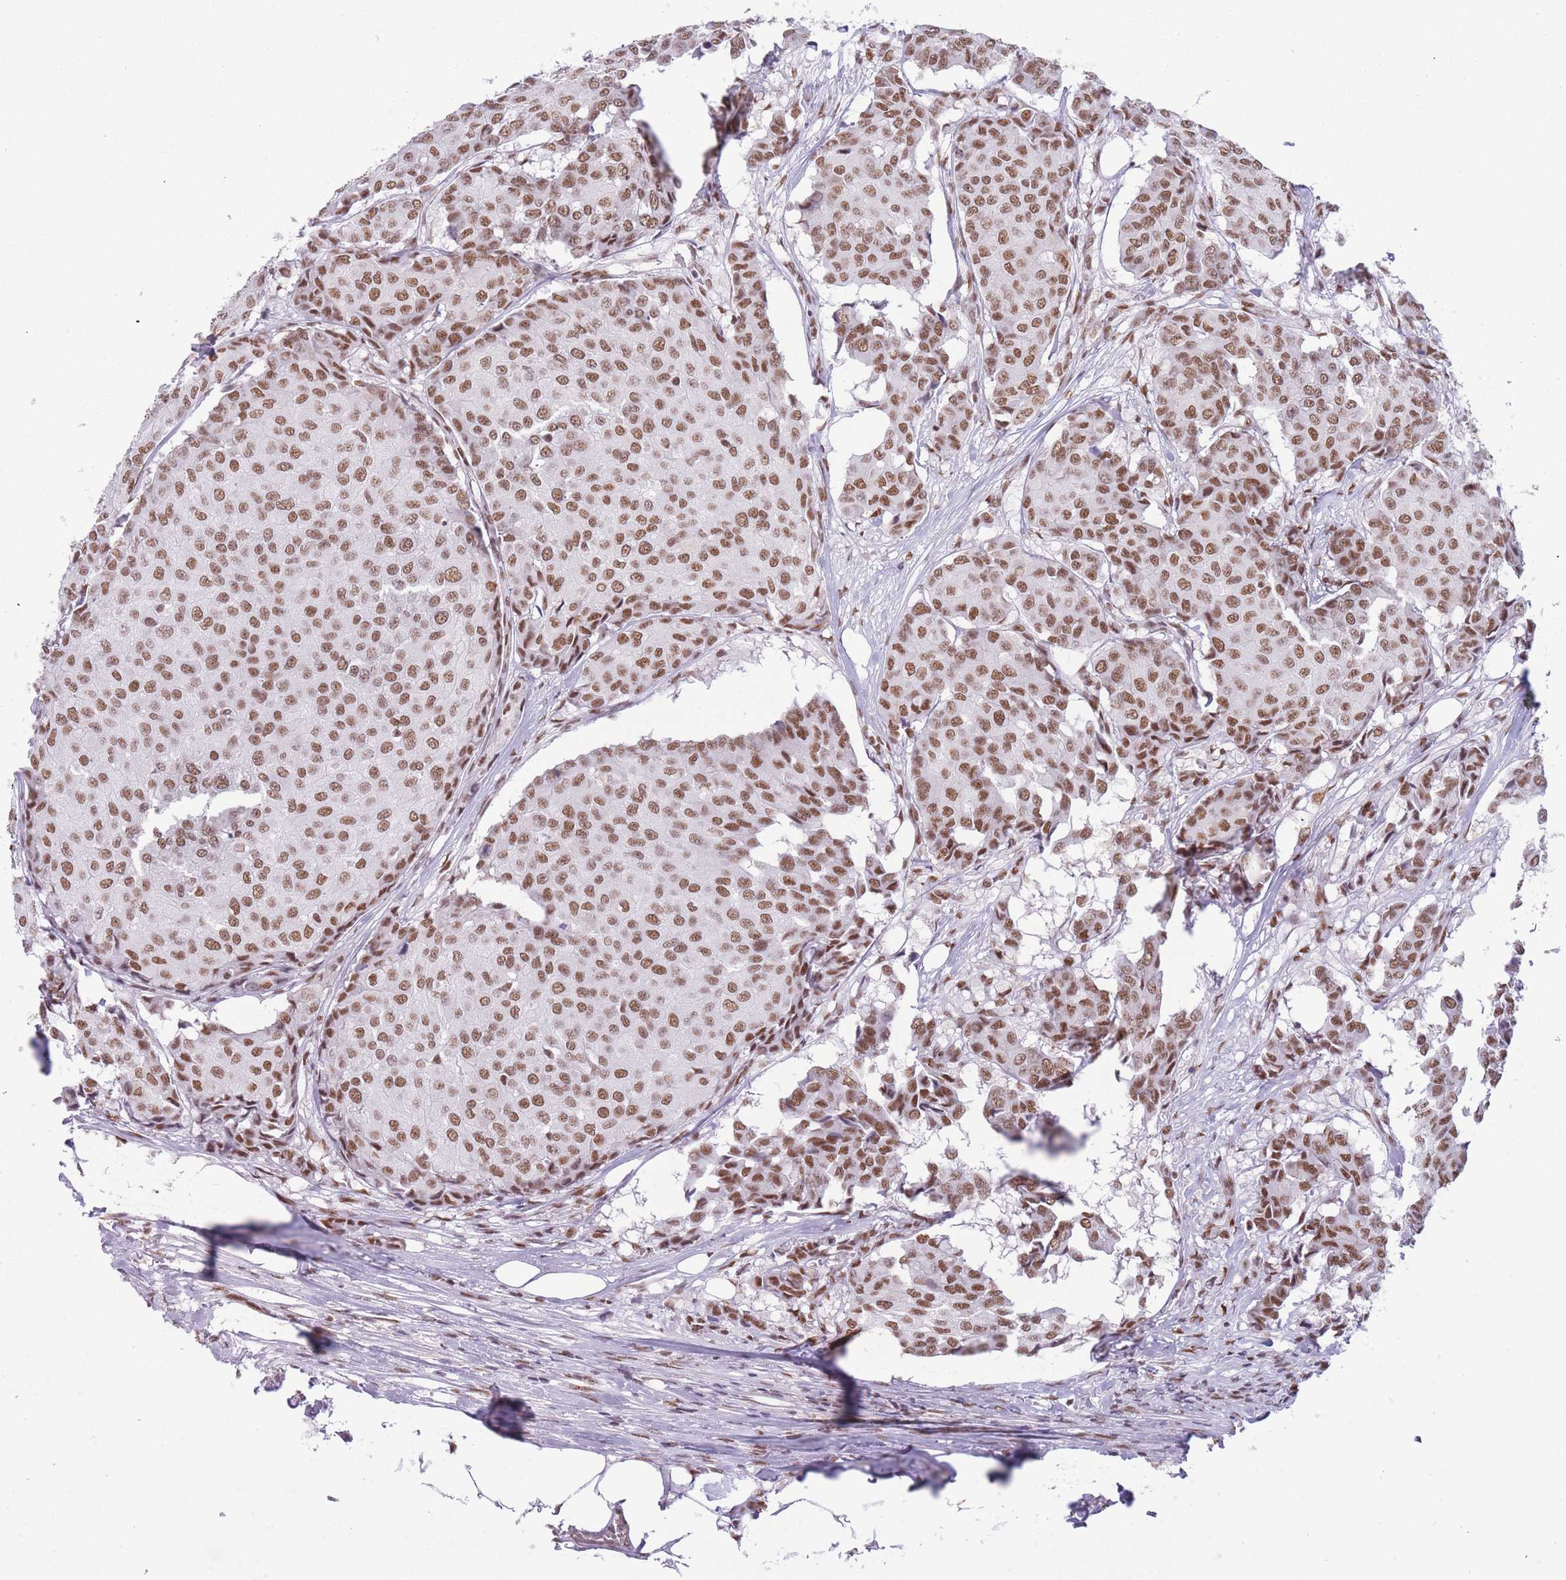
{"staining": {"intensity": "moderate", "quantity": ">75%", "location": "nuclear"}, "tissue": "breast cancer", "cell_type": "Tumor cells", "image_type": "cancer", "snomed": [{"axis": "morphology", "description": "Duct carcinoma"}, {"axis": "topography", "description": "Breast"}], "caption": "A medium amount of moderate nuclear expression is present in about >75% of tumor cells in intraductal carcinoma (breast) tissue.", "gene": "HNRNPUL1", "patient": {"sex": "female", "age": 75}}